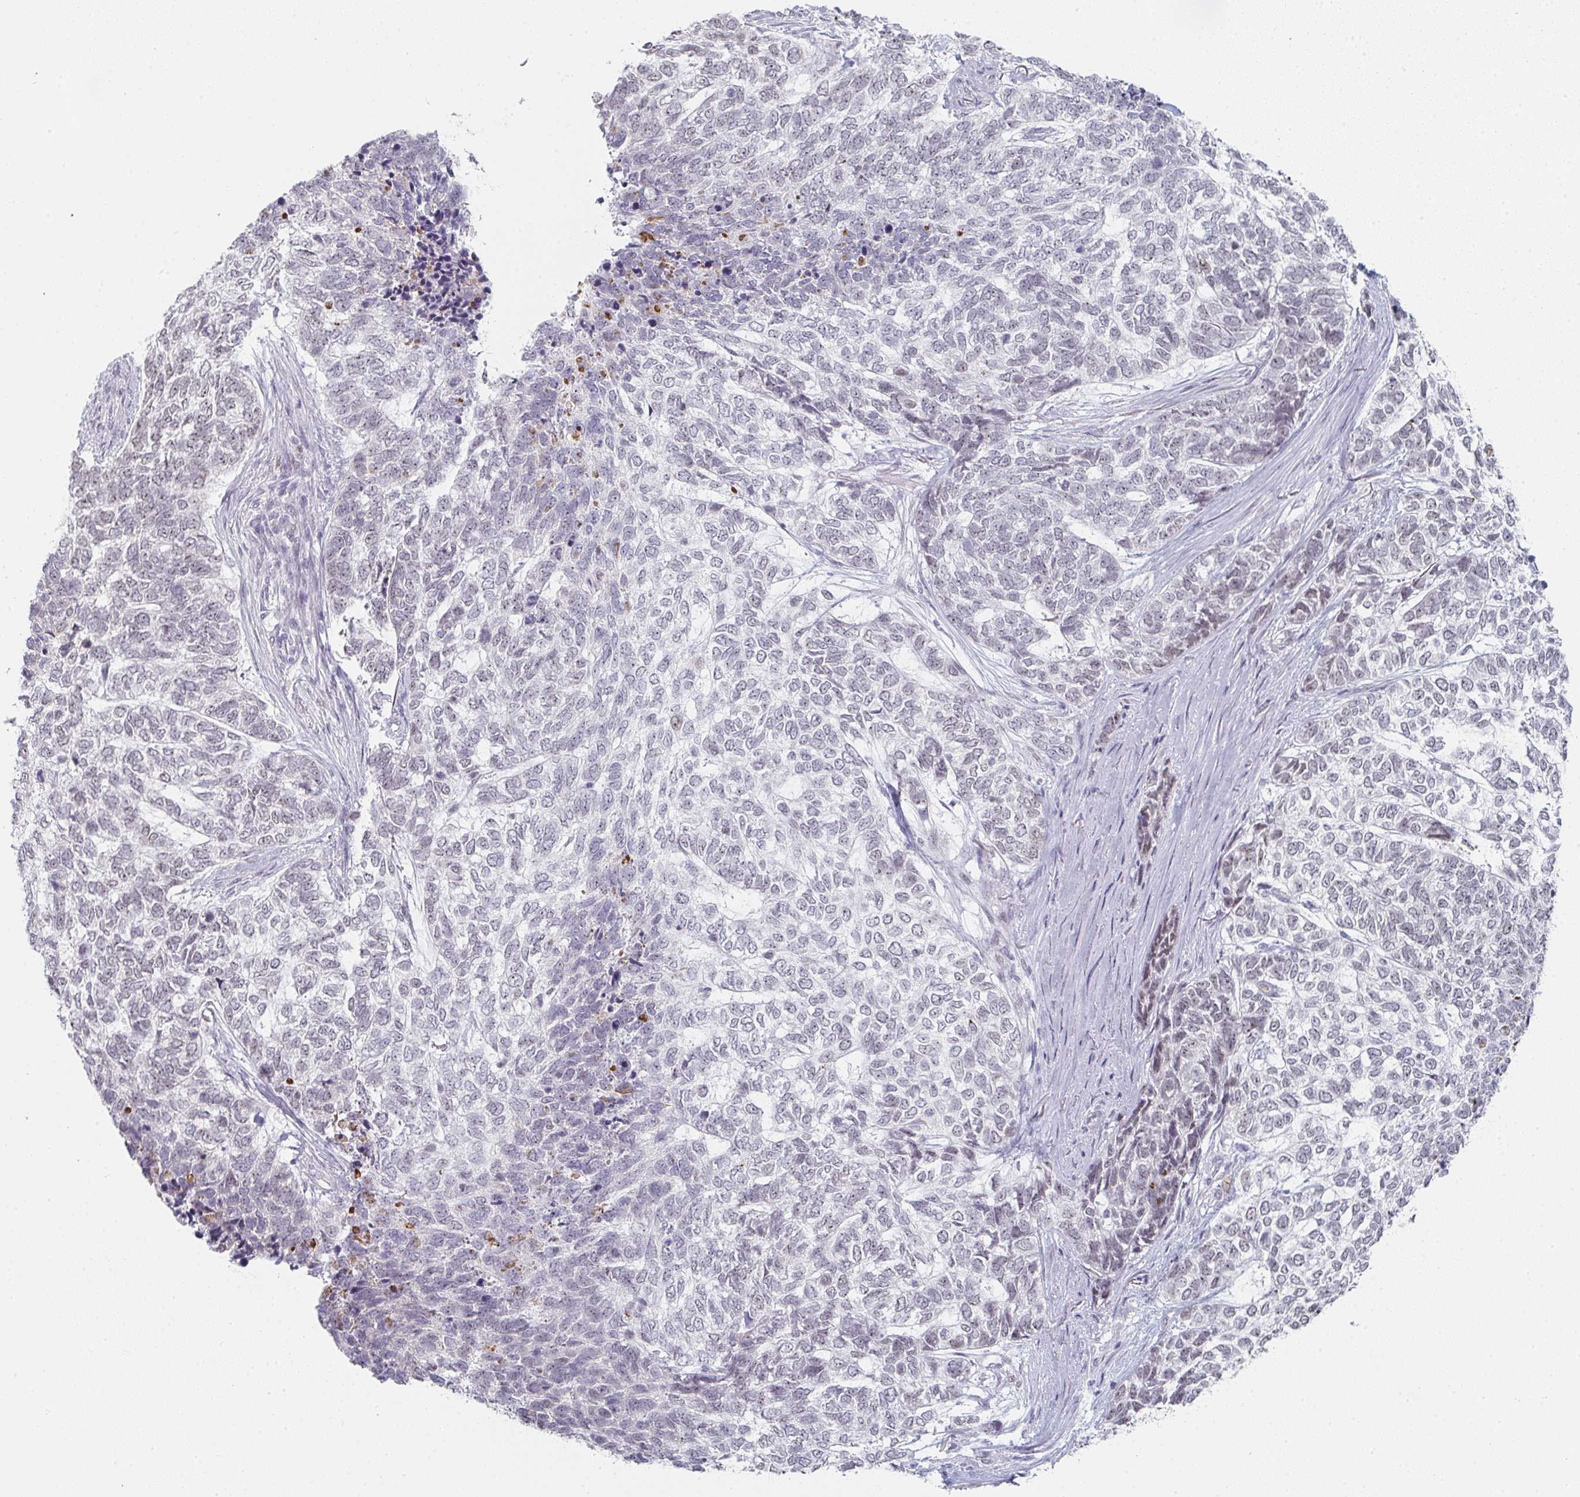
{"staining": {"intensity": "negative", "quantity": "none", "location": "none"}, "tissue": "skin cancer", "cell_type": "Tumor cells", "image_type": "cancer", "snomed": [{"axis": "morphology", "description": "Basal cell carcinoma"}, {"axis": "topography", "description": "Skin"}], "caption": "Protein analysis of skin cancer exhibits no significant positivity in tumor cells.", "gene": "POU2AF2", "patient": {"sex": "female", "age": 65}}